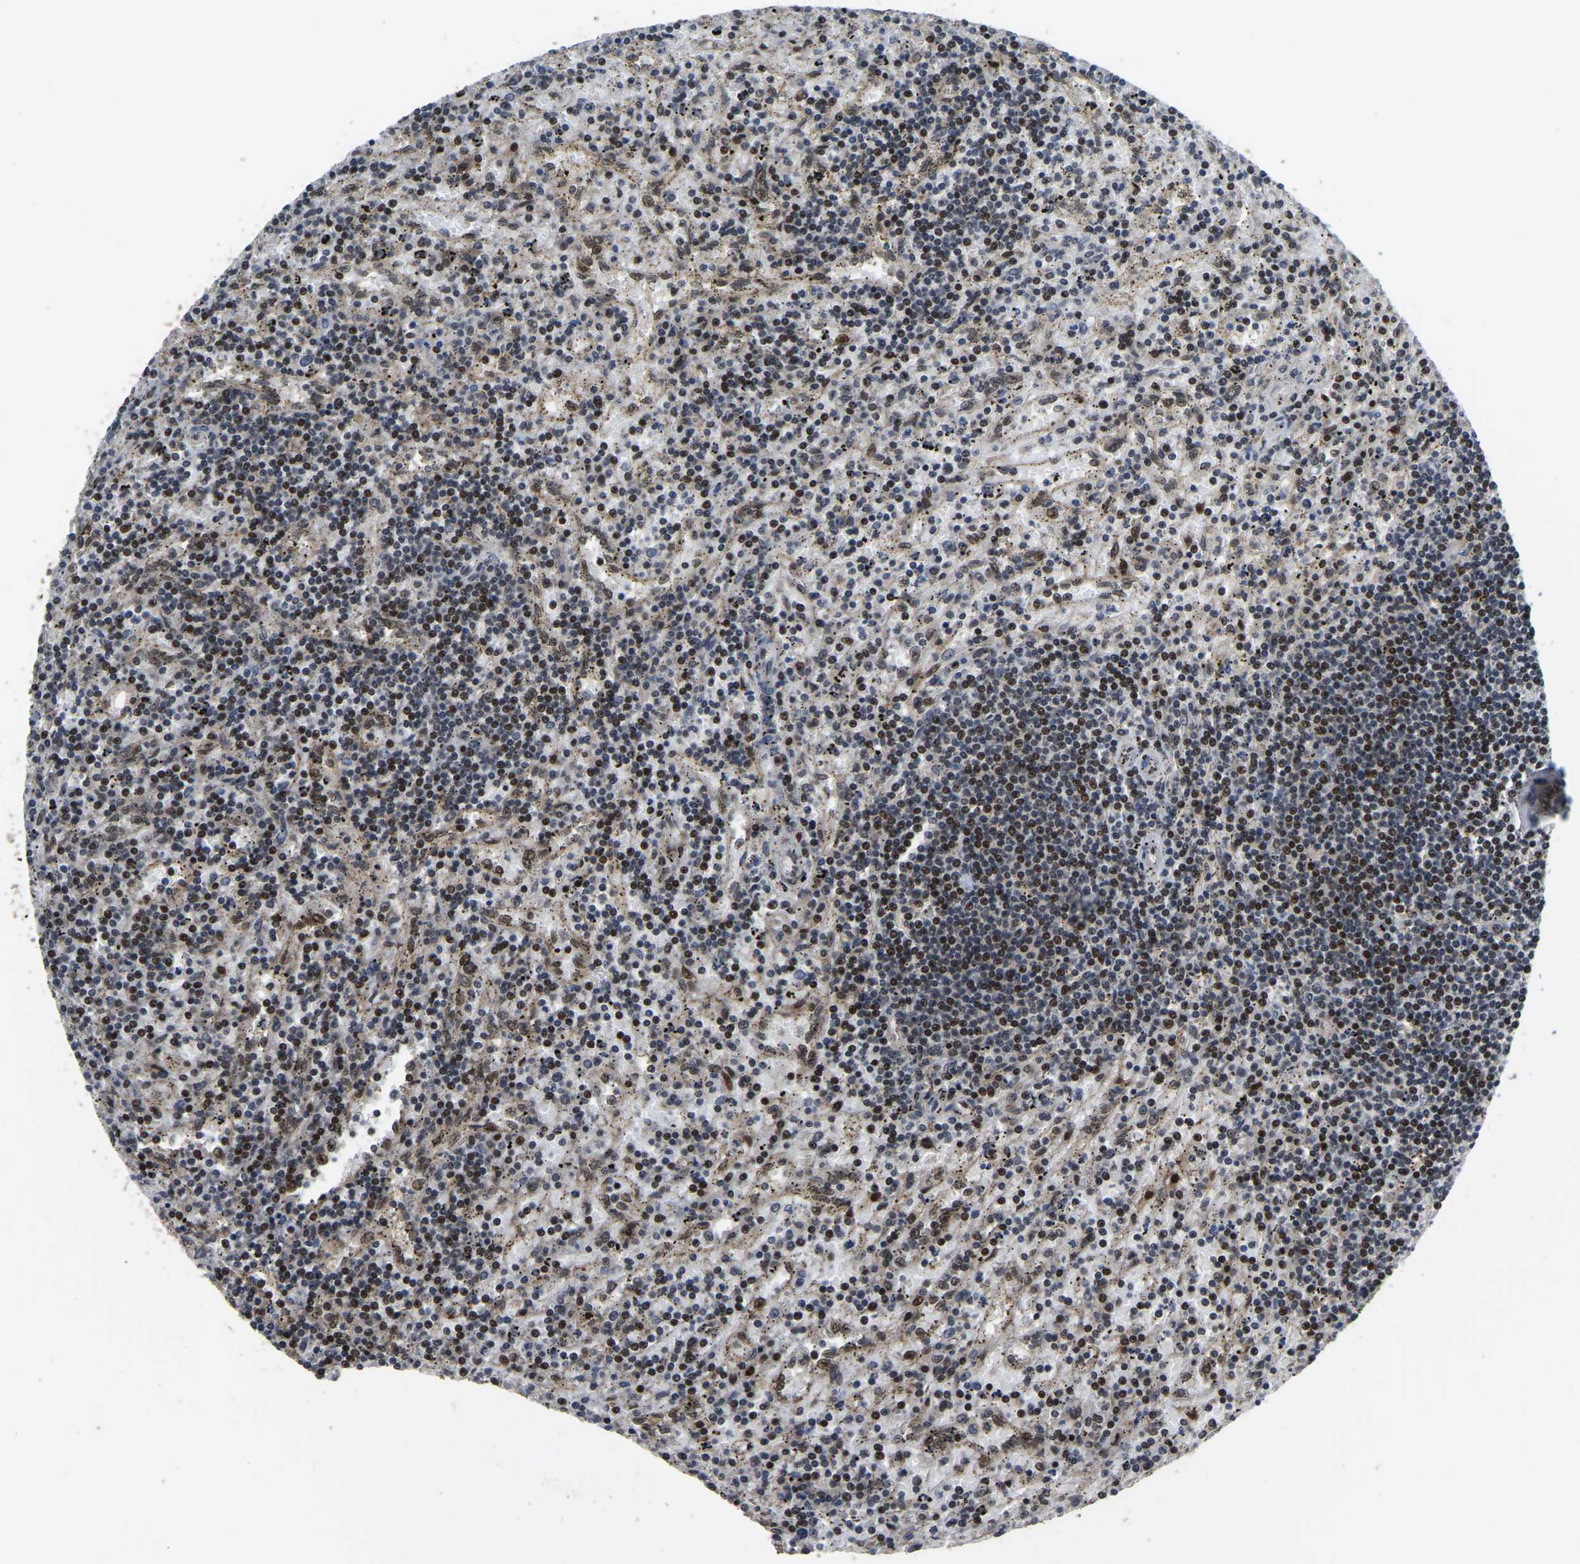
{"staining": {"intensity": "moderate", "quantity": "25%-75%", "location": "nuclear"}, "tissue": "lymphoma", "cell_type": "Tumor cells", "image_type": "cancer", "snomed": [{"axis": "morphology", "description": "Malignant lymphoma, non-Hodgkin's type, Low grade"}, {"axis": "topography", "description": "Spleen"}], "caption": "Approximately 25%-75% of tumor cells in human malignant lymphoma, non-Hodgkin's type (low-grade) reveal moderate nuclear protein staining as visualized by brown immunohistochemical staining.", "gene": "CIAO1", "patient": {"sex": "male", "age": 76}}